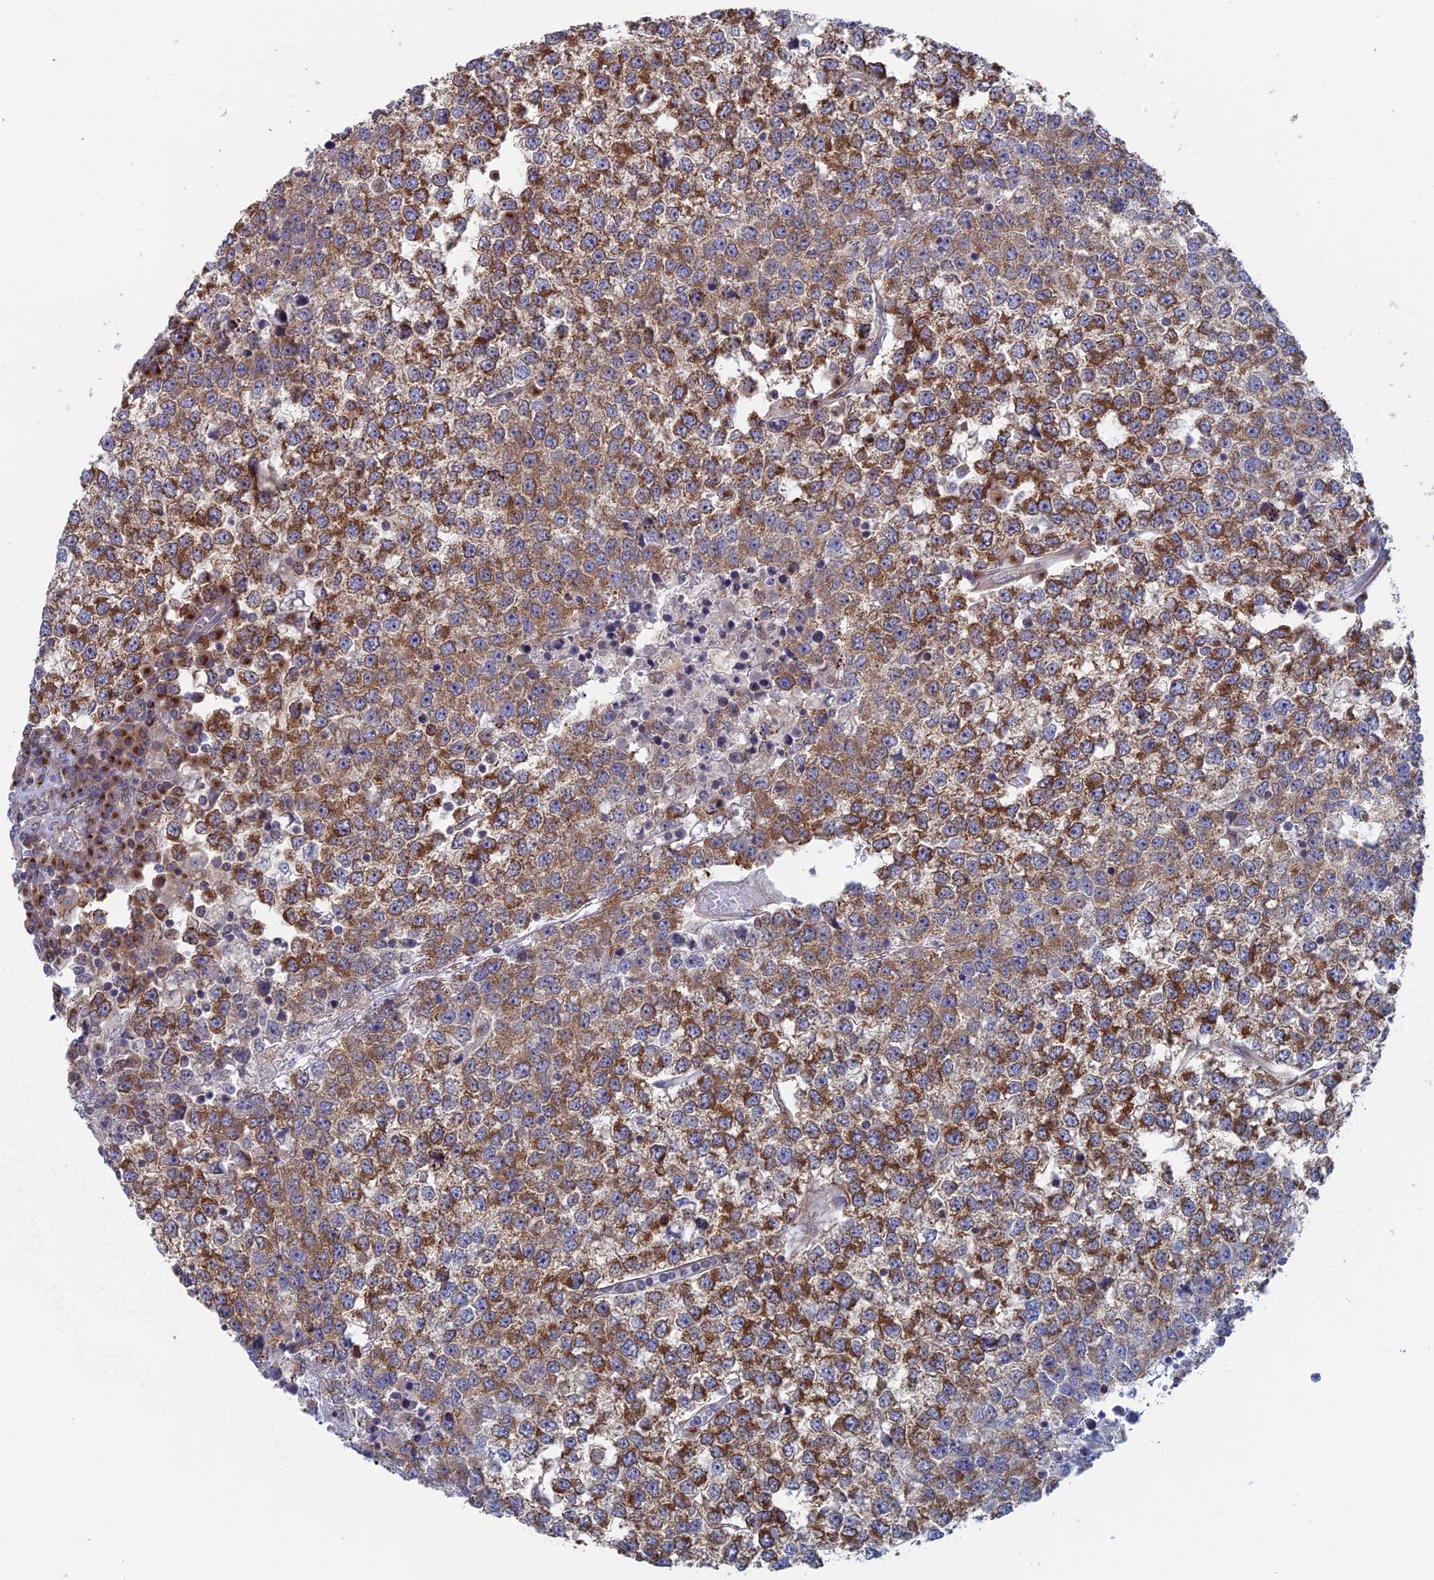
{"staining": {"intensity": "strong", "quantity": ">75%", "location": "cytoplasmic/membranous"}, "tissue": "testis cancer", "cell_type": "Tumor cells", "image_type": "cancer", "snomed": [{"axis": "morphology", "description": "Seminoma, NOS"}, {"axis": "topography", "description": "Testis"}], "caption": "Immunohistochemical staining of seminoma (testis) exhibits high levels of strong cytoplasmic/membranous positivity in approximately >75% of tumor cells.", "gene": "TBC1D30", "patient": {"sex": "male", "age": 65}}